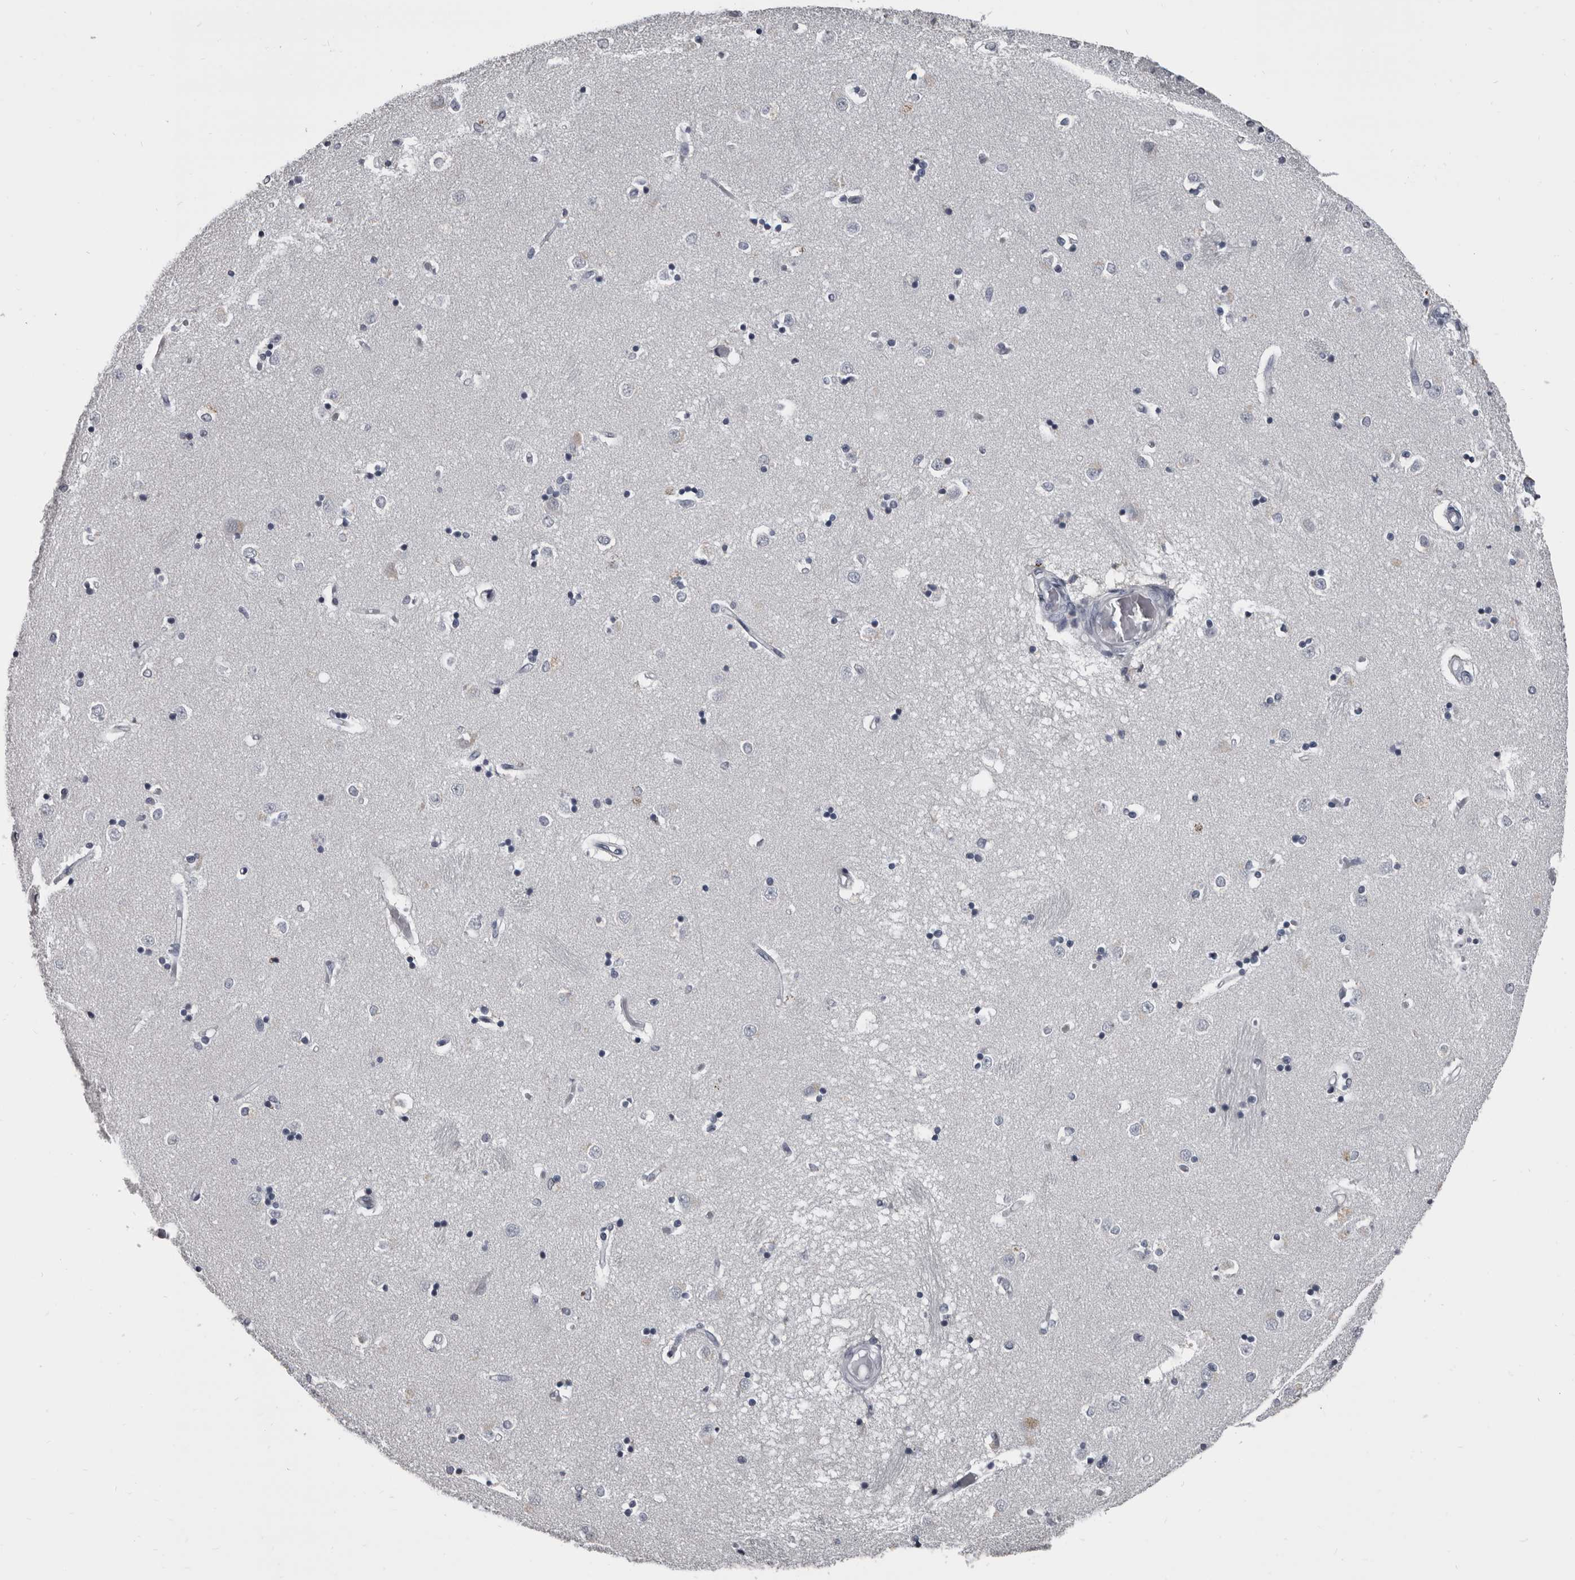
{"staining": {"intensity": "weak", "quantity": "<25%", "location": "cytoplasmic/membranous"}, "tissue": "caudate", "cell_type": "Glial cells", "image_type": "normal", "snomed": [{"axis": "morphology", "description": "Normal tissue, NOS"}, {"axis": "topography", "description": "Lateral ventricle wall"}], "caption": "IHC image of unremarkable caudate: human caudate stained with DAB exhibits no significant protein positivity in glial cells. The staining is performed using DAB (3,3'-diaminobenzidine) brown chromogen with nuclei counter-stained in using hematoxylin.", "gene": "GREB1", "patient": {"sex": "male", "age": 45}}